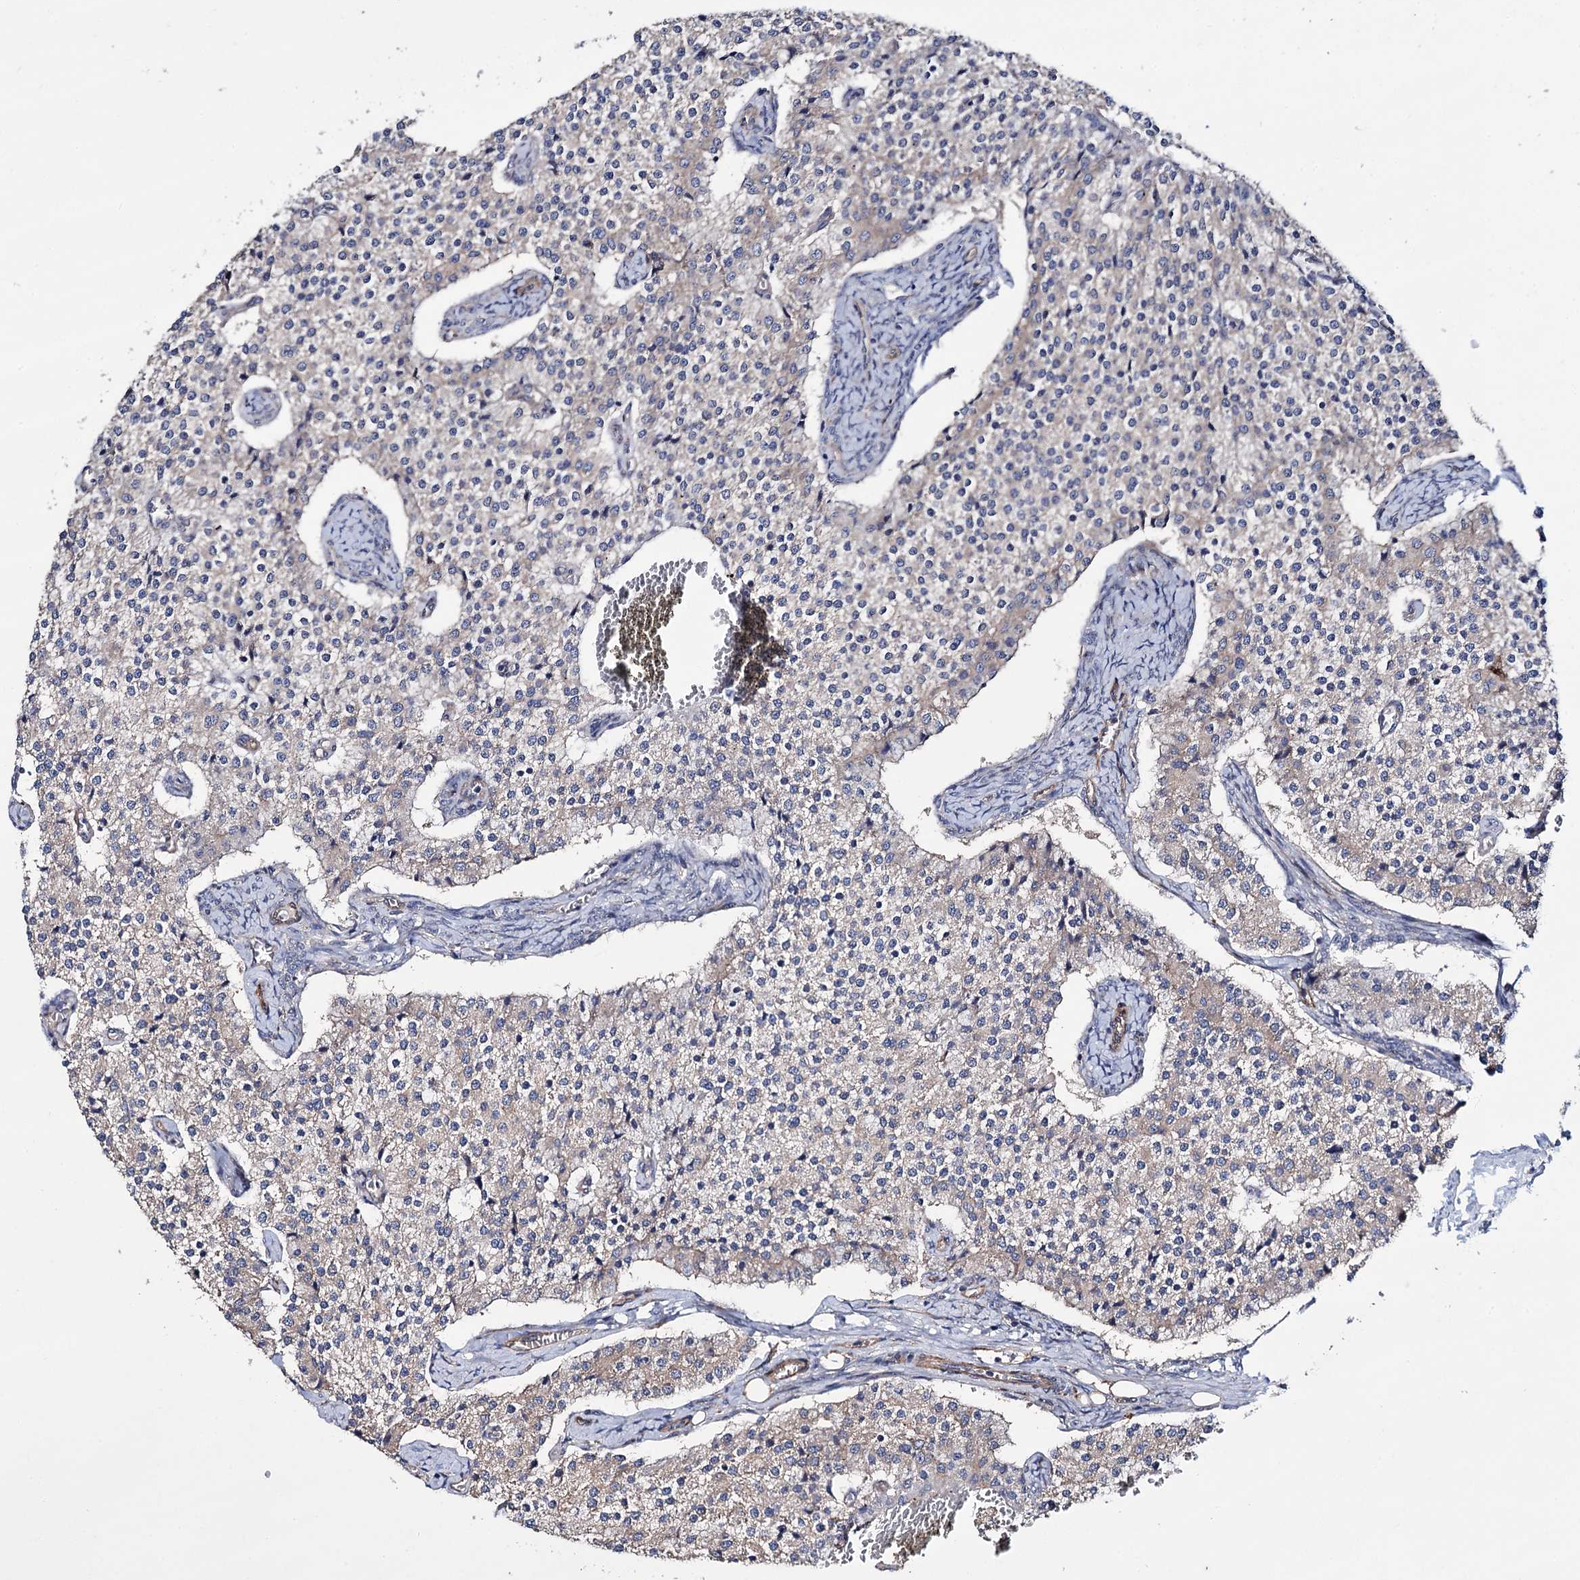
{"staining": {"intensity": "negative", "quantity": "none", "location": "none"}, "tissue": "carcinoid", "cell_type": "Tumor cells", "image_type": "cancer", "snomed": [{"axis": "morphology", "description": "Carcinoid, malignant, NOS"}, {"axis": "topography", "description": "Colon"}], "caption": "Tumor cells are negative for protein expression in human carcinoid. The staining is performed using DAB (3,3'-diaminobenzidine) brown chromogen with nuclei counter-stained in using hematoxylin.", "gene": "SPATS2", "patient": {"sex": "female", "age": 52}}